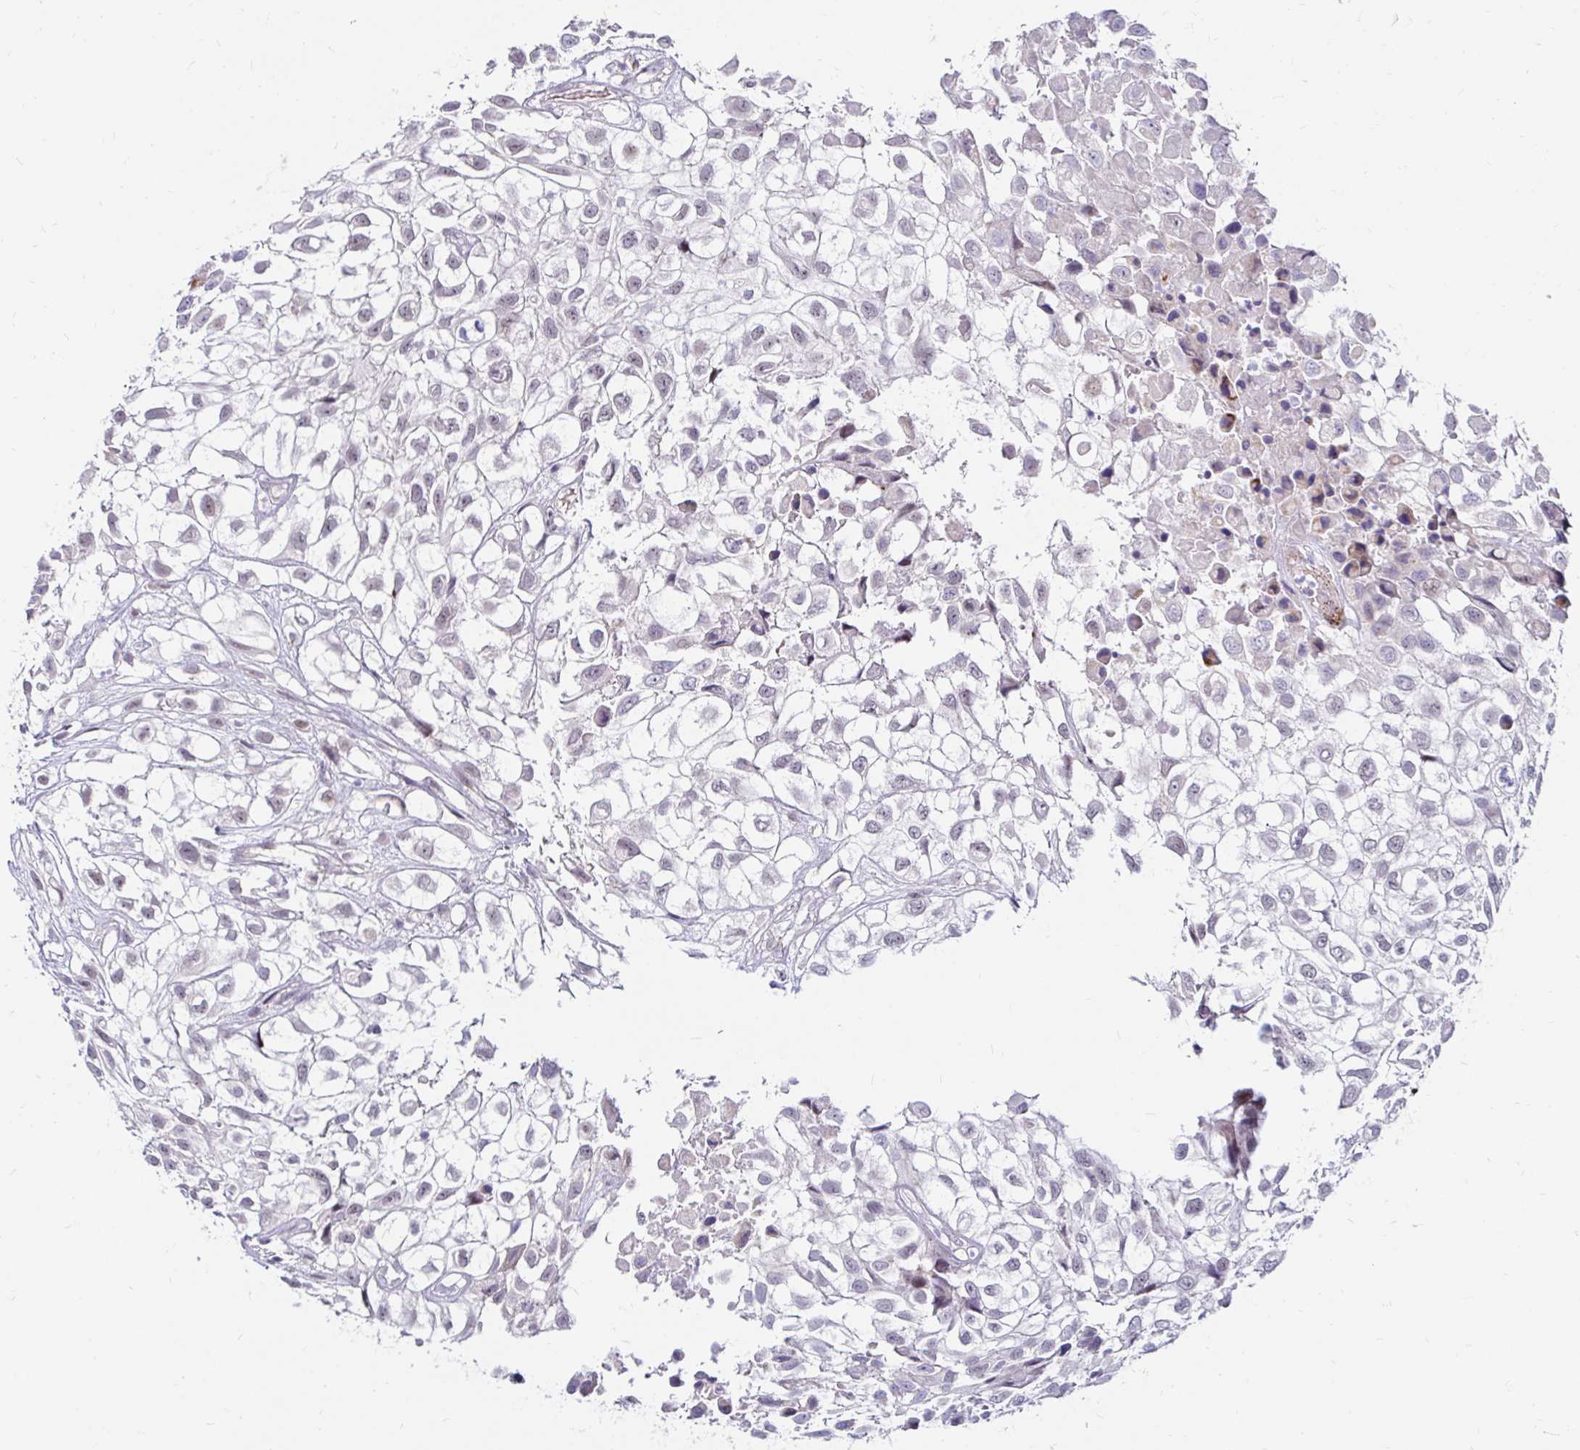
{"staining": {"intensity": "negative", "quantity": "none", "location": "none"}, "tissue": "urothelial cancer", "cell_type": "Tumor cells", "image_type": "cancer", "snomed": [{"axis": "morphology", "description": "Urothelial carcinoma, High grade"}, {"axis": "topography", "description": "Urinary bladder"}], "caption": "Tumor cells show no significant positivity in urothelial carcinoma (high-grade).", "gene": "GUCY1A1", "patient": {"sex": "male", "age": 56}}